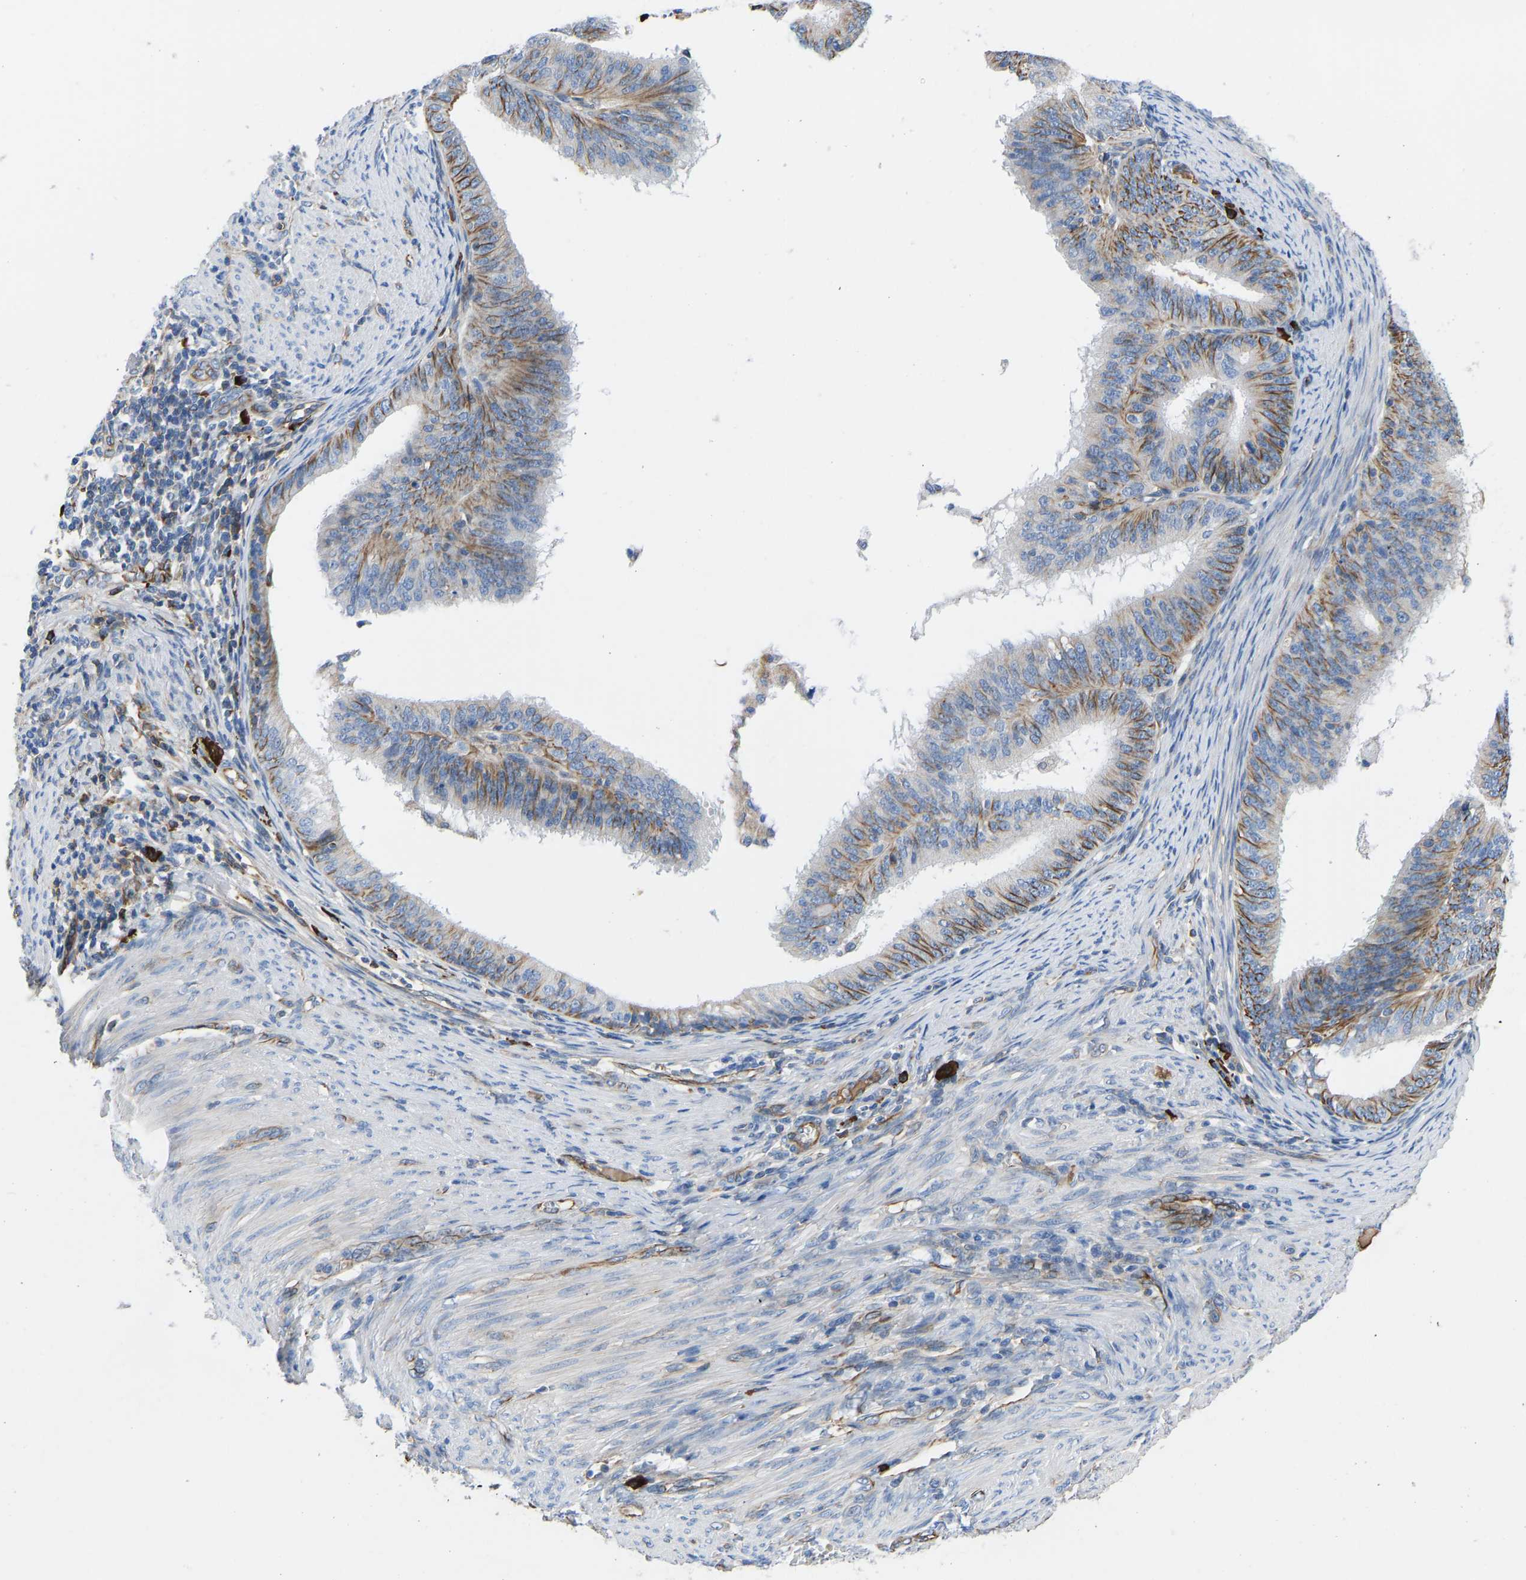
{"staining": {"intensity": "moderate", "quantity": "25%-75%", "location": "cytoplasmic/membranous"}, "tissue": "endometrial cancer", "cell_type": "Tumor cells", "image_type": "cancer", "snomed": [{"axis": "morphology", "description": "Adenocarcinoma, NOS"}, {"axis": "topography", "description": "Endometrium"}], "caption": "DAB (3,3'-diaminobenzidine) immunohistochemical staining of human endometrial adenocarcinoma demonstrates moderate cytoplasmic/membranous protein expression in about 25%-75% of tumor cells. The staining is performed using DAB (3,3'-diaminobenzidine) brown chromogen to label protein expression. The nuclei are counter-stained blue using hematoxylin.", "gene": "HSPG2", "patient": {"sex": "female", "age": 70}}